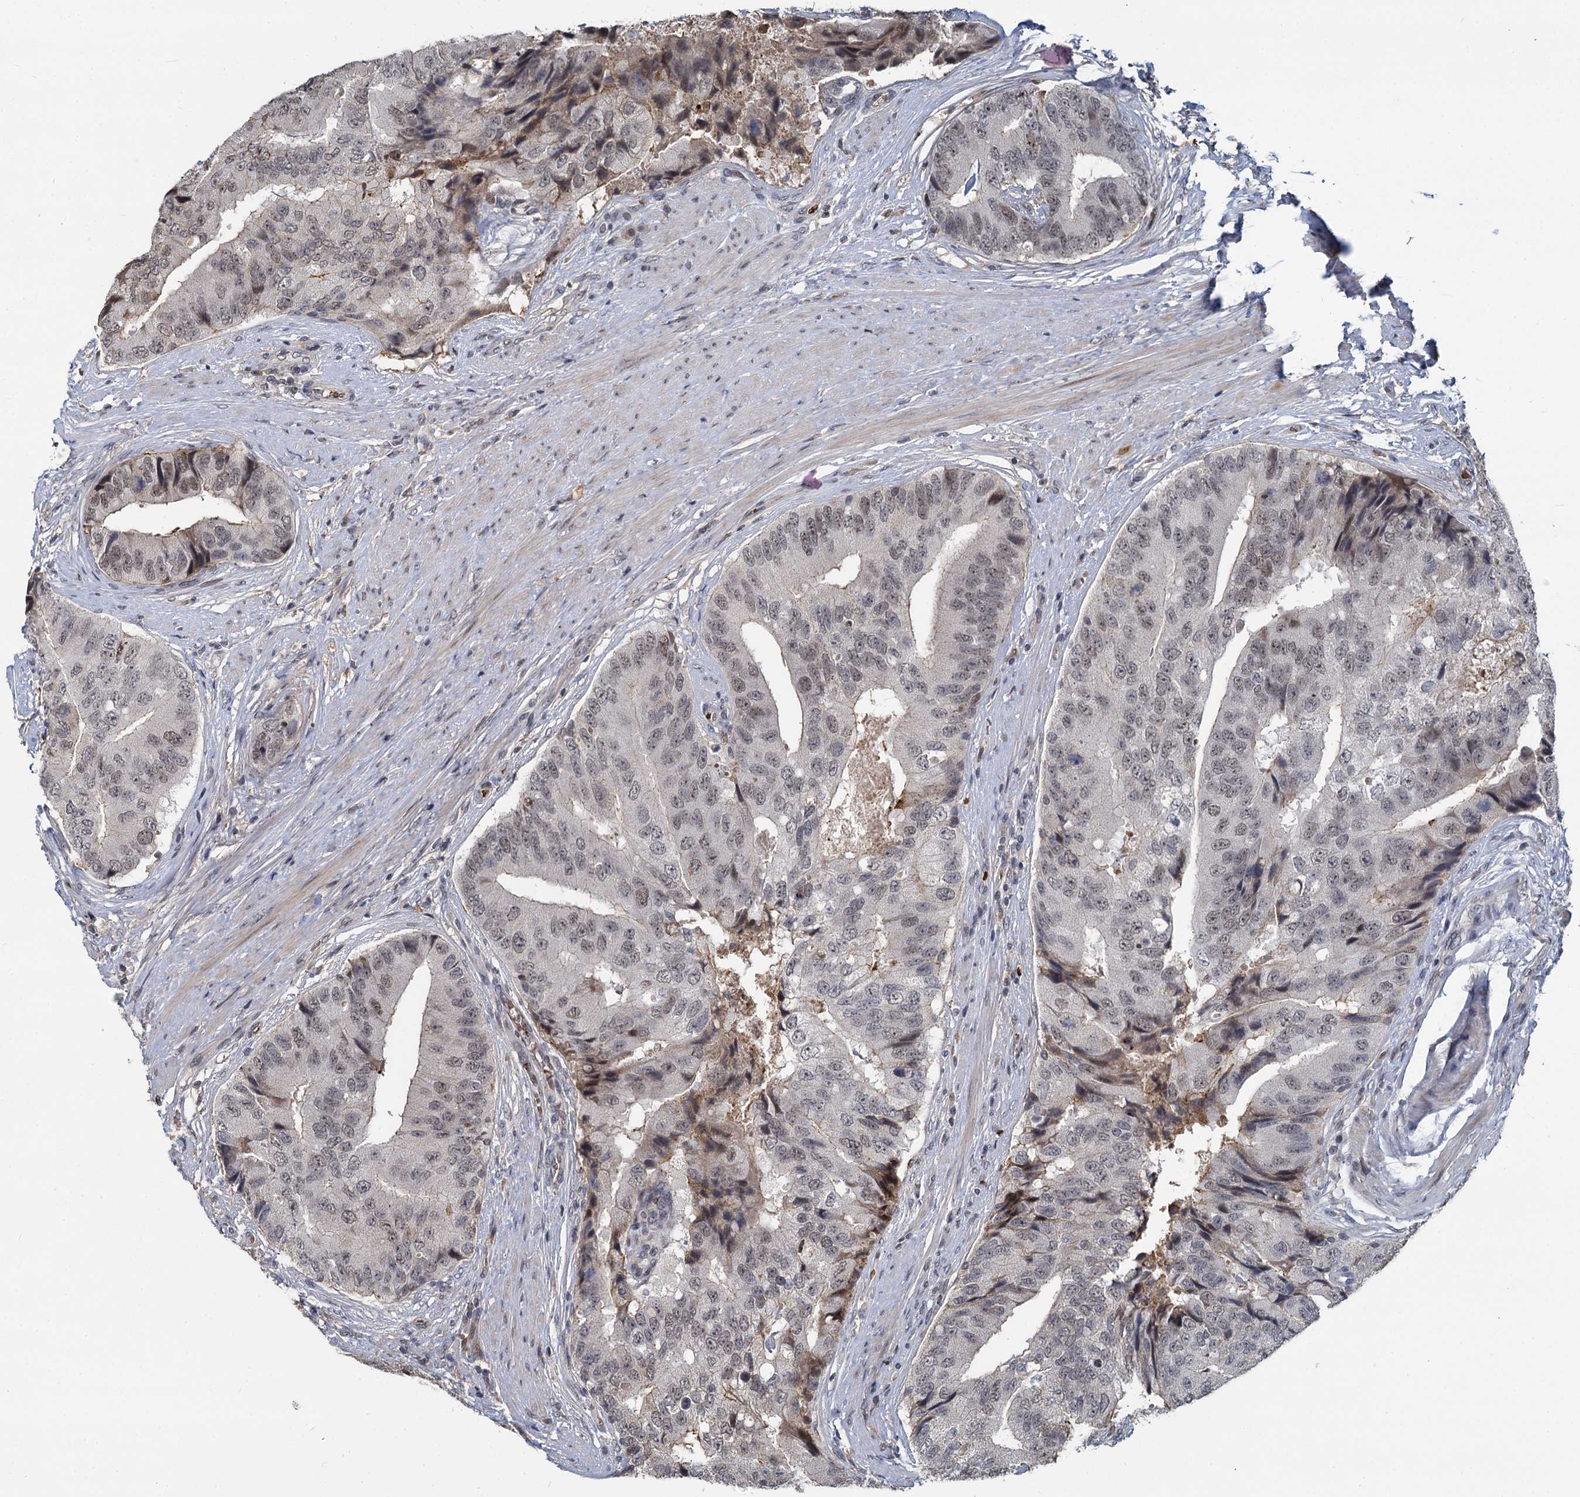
{"staining": {"intensity": "weak", "quantity": "25%-75%", "location": "nuclear"}, "tissue": "prostate cancer", "cell_type": "Tumor cells", "image_type": "cancer", "snomed": [{"axis": "morphology", "description": "Adenocarcinoma, High grade"}, {"axis": "topography", "description": "Prostate"}], "caption": "Weak nuclear expression for a protein is identified in approximately 25%-75% of tumor cells of prostate adenocarcinoma (high-grade) using immunohistochemistry (IHC).", "gene": "FANCI", "patient": {"sex": "male", "age": 70}}